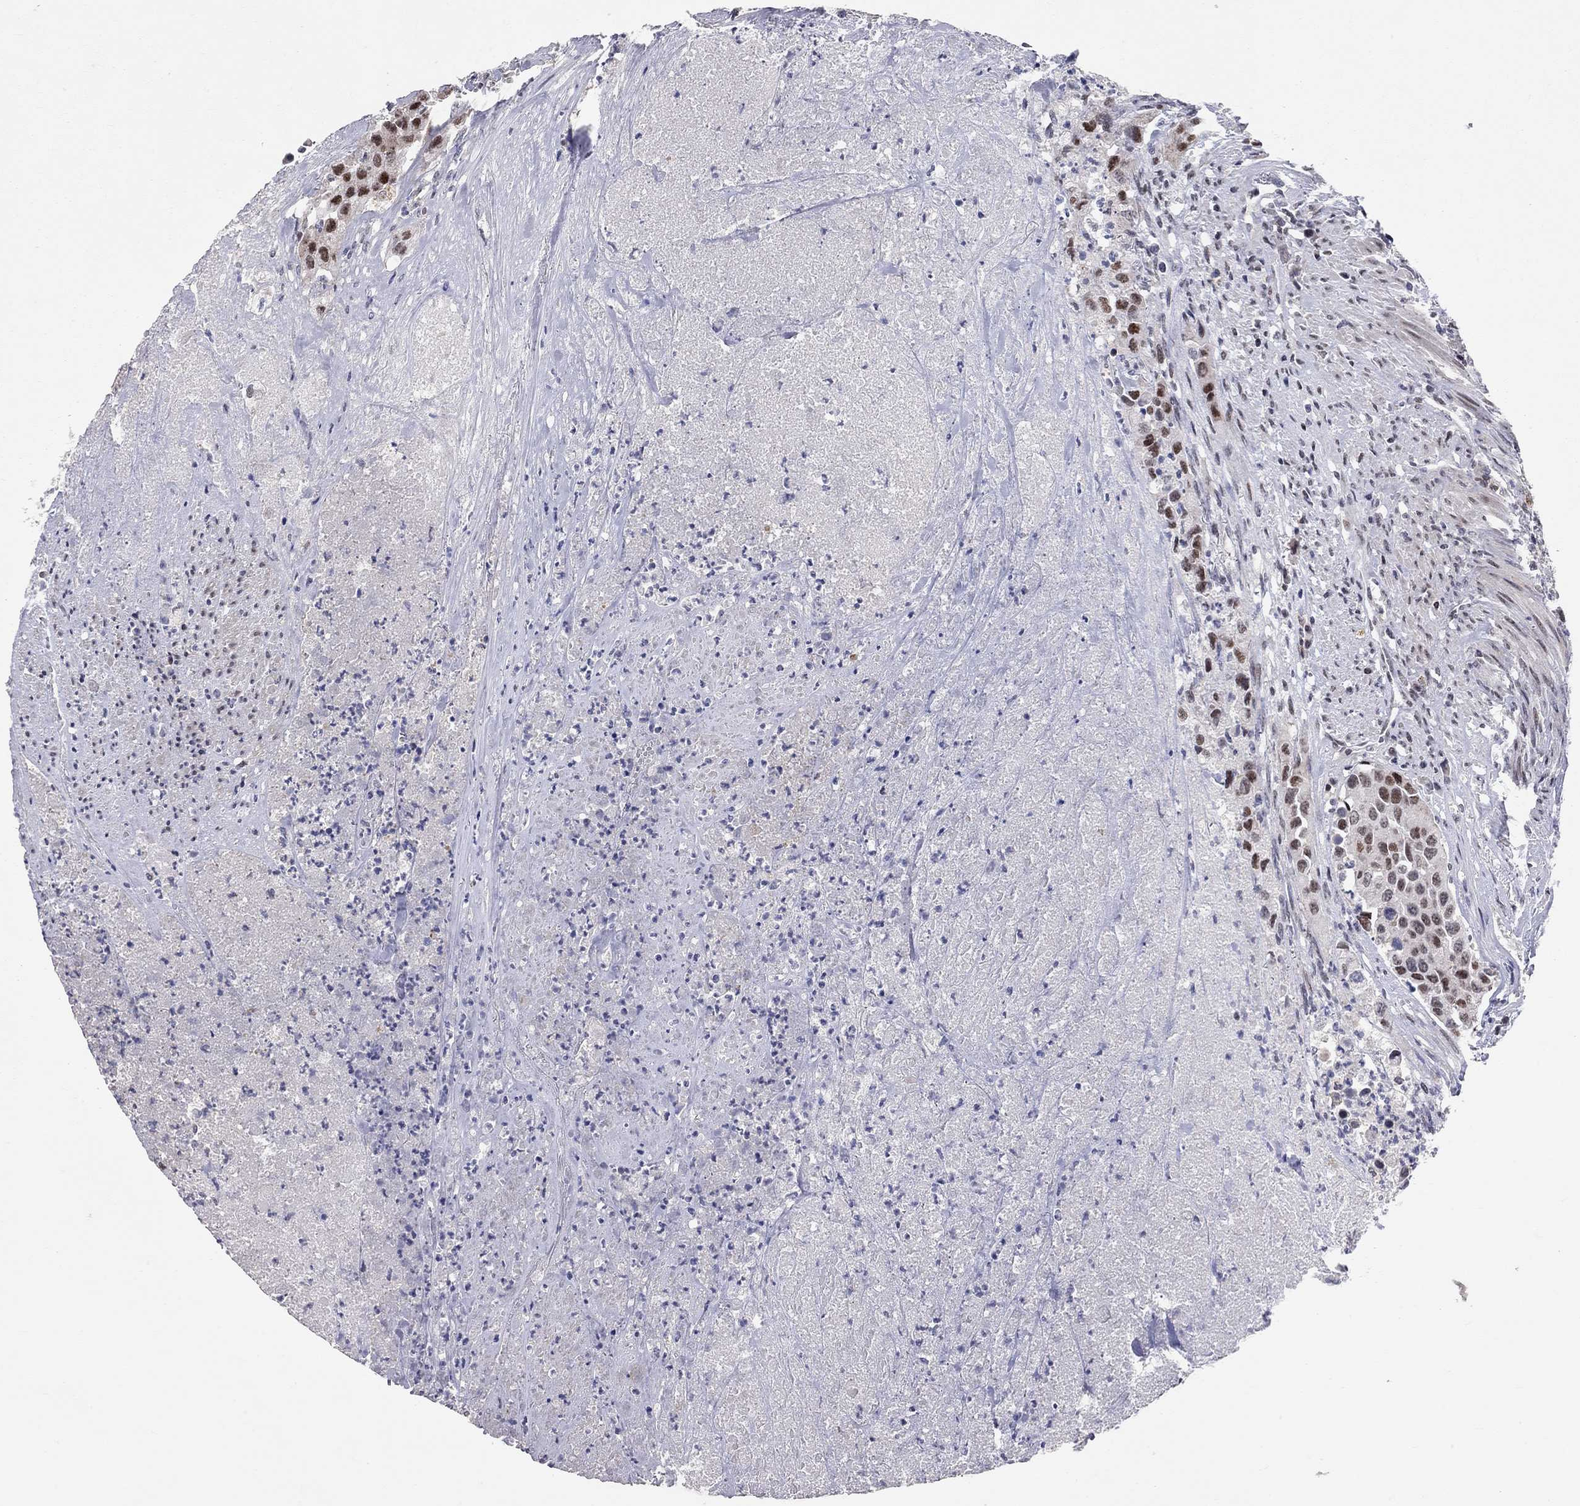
{"staining": {"intensity": "strong", "quantity": ">75%", "location": "nuclear"}, "tissue": "urothelial cancer", "cell_type": "Tumor cells", "image_type": "cancer", "snomed": [{"axis": "morphology", "description": "Urothelial carcinoma, High grade"}, {"axis": "topography", "description": "Urinary bladder"}], "caption": "Tumor cells demonstrate strong nuclear positivity in approximately >75% of cells in high-grade urothelial carcinoma. (brown staining indicates protein expression, while blue staining denotes nuclei).", "gene": "HDAC3", "patient": {"sex": "female", "age": 73}}